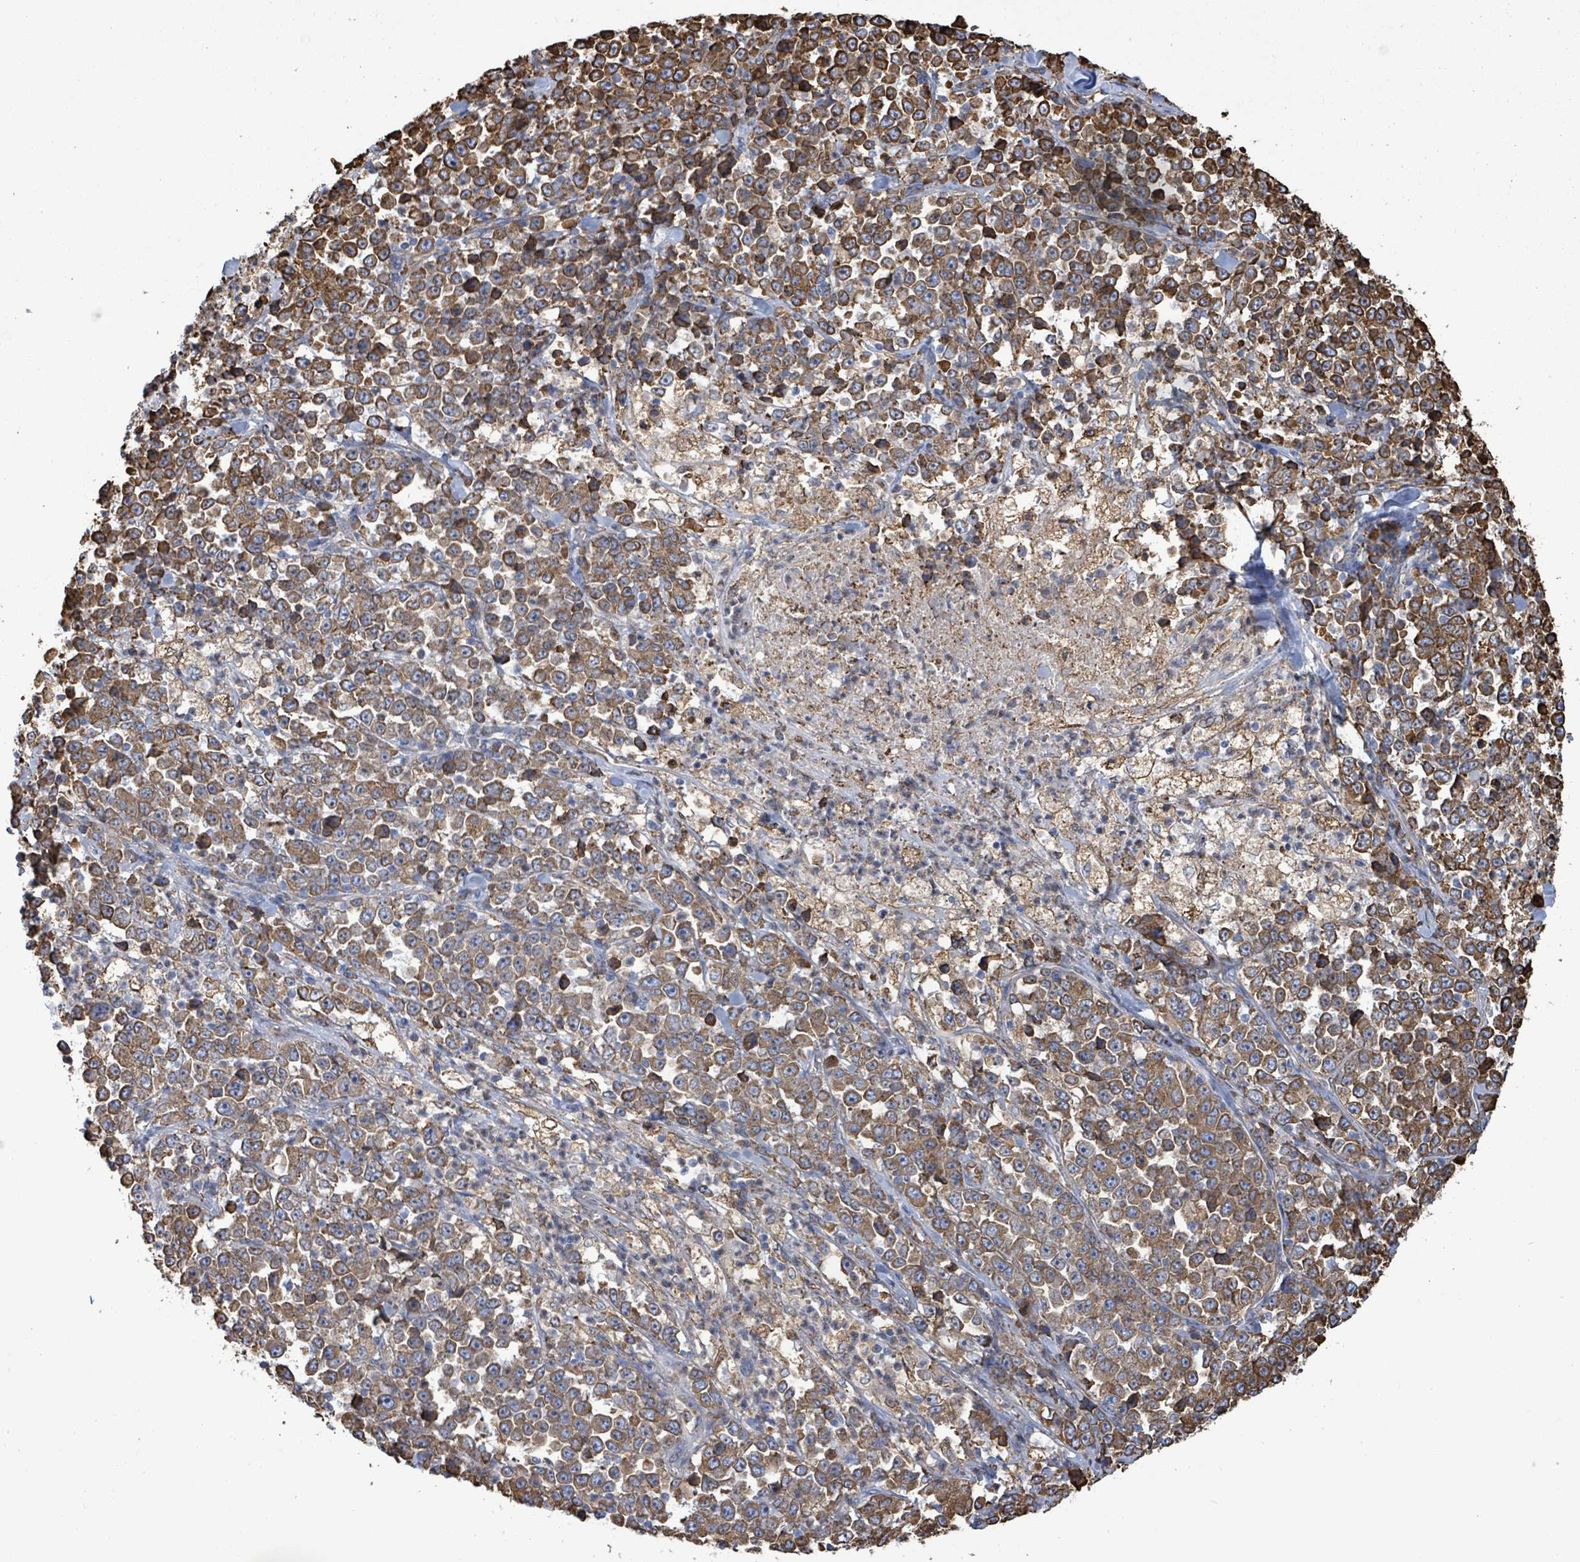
{"staining": {"intensity": "moderate", "quantity": ">75%", "location": "cytoplasmic/membranous"}, "tissue": "stomach cancer", "cell_type": "Tumor cells", "image_type": "cancer", "snomed": [{"axis": "morphology", "description": "Normal tissue, NOS"}, {"axis": "morphology", "description": "Adenocarcinoma, NOS"}, {"axis": "topography", "description": "Stomach, upper"}, {"axis": "topography", "description": "Stomach"}], "caption": "High-magnification brightfield microscopy of adenocarcinoma (stomach) stained with DAB (3,3'-diaminobenzidine) (brown) and counterstained with hematoxylin (blue). tumor cells exhibit moderate cytoplasmic/membranous expression is appreciated in approximately>75% of cells. (Stains: DAB in brown, nuclei in blue, Microscopy: brightfield microscopy at high magnification).", "gene": "RFPL4A", "patient": {"sex": "male", "age": 59}}